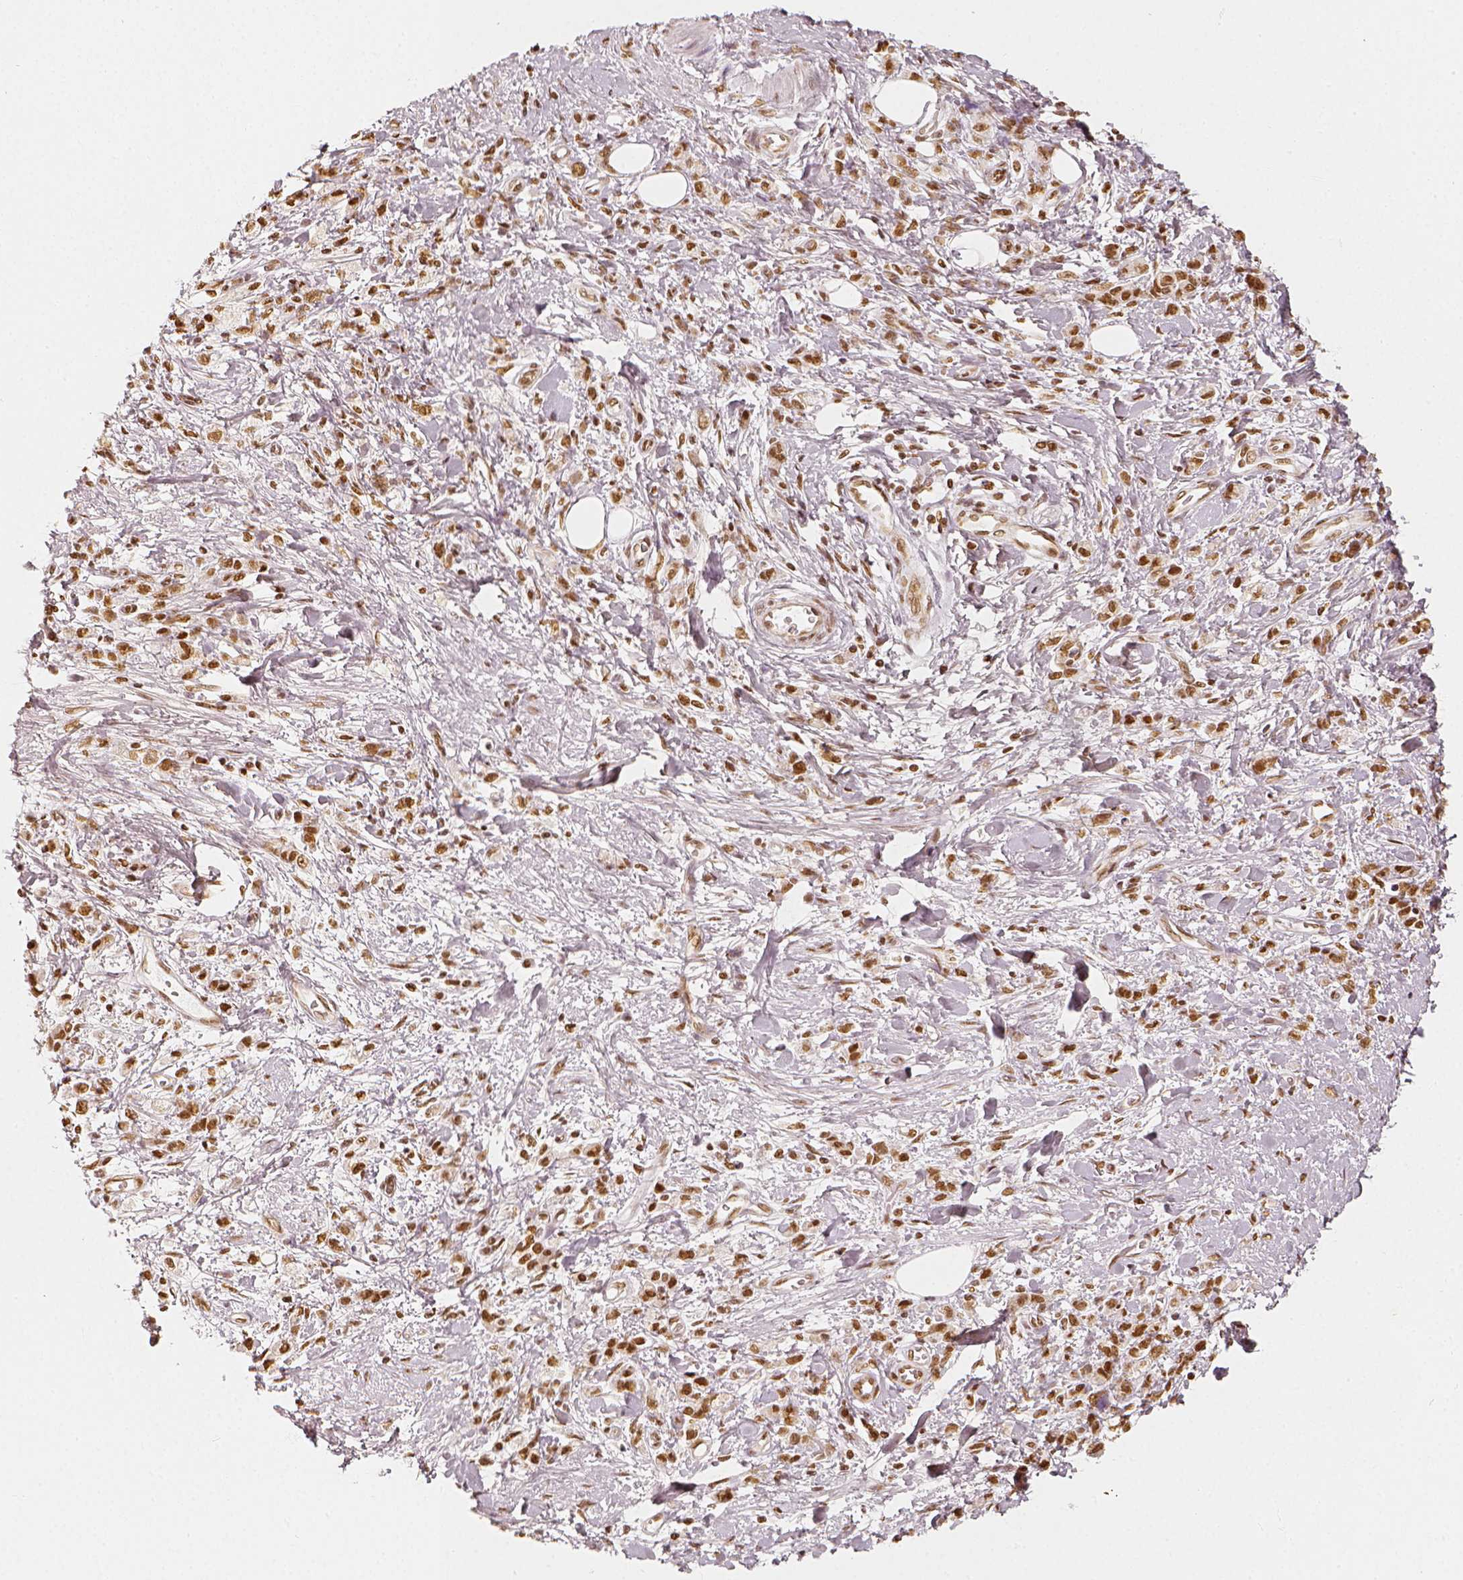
{"staining": {"intensity": "moderate", "quantity": ">75%", "location": "nuclear"}, "tissue": "stomach cancer", "cell_type": "Tumor cells", "image_type": "cancer", "snomed": [{"axis": "morphology", "description": "Adenocarcinoma, NOS"}, {"axis": "topography", "description": "Stomach"}], "caption": "Brown immunohistochemical staining in human stomach cancer exhibits moderate nuclear positivity in about >75% of tumor cells.", "gene": "KDM5B", "patient": {"sex": "male", "age": 77}}